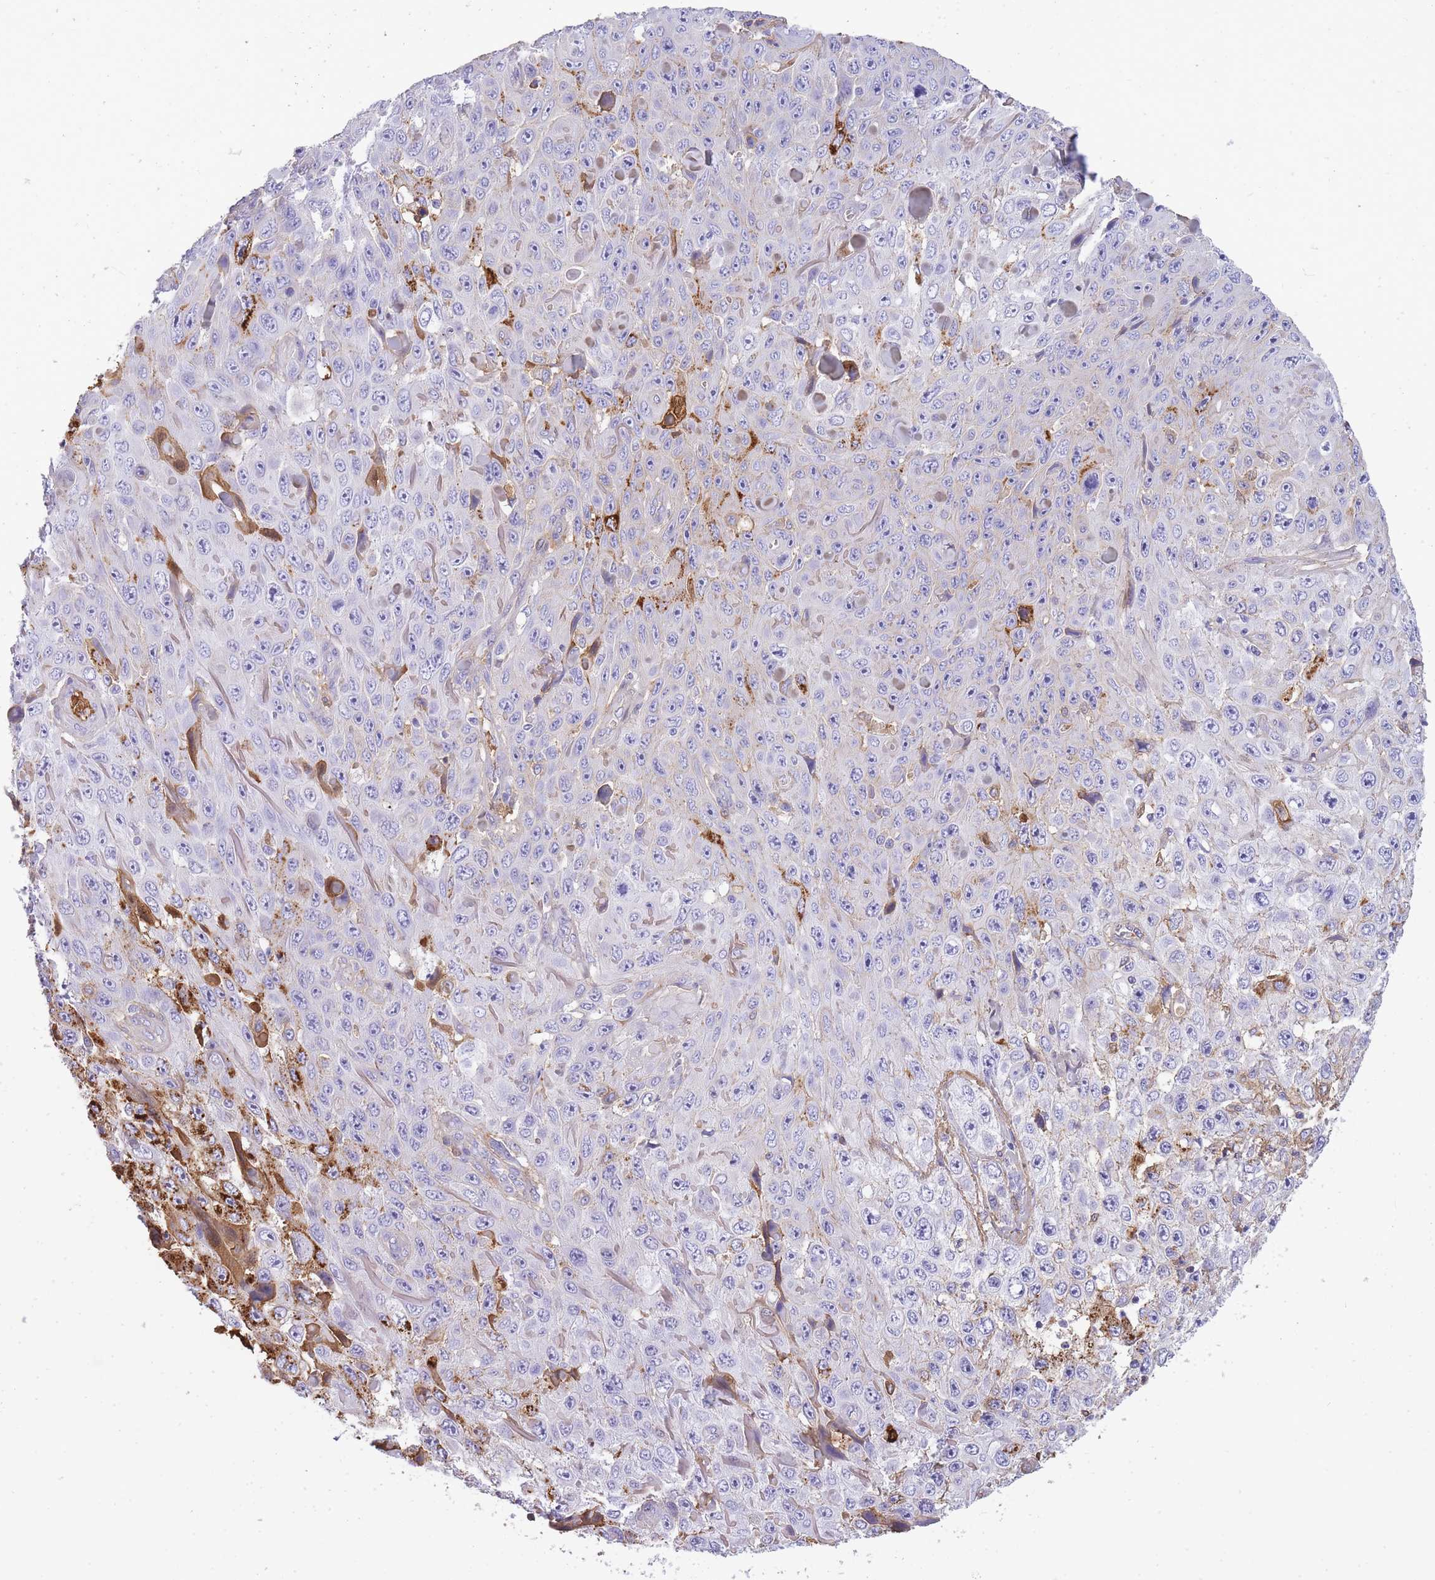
{"staining": {"intensity": "strong", "quantity": "<25%", "location": "cytoplasmic/membranous"}, "tissue": "skin cancer", "cell_type": "Tumor cells", "image_type": "cancer", "snomed": [{"axis": "morphology", "description": "Squamous cell carcinoma, NOS"}, {"axis": "topography", "description": "Skin"}], "caption": "Protein expression analysis of skin cancer reveals strong cytoplasmic/membranous positivity in approximately <25% of tumor cells. The staining was performed using DAB (3,3'-diaminobenzidine) to visualize the protein expression in brown, while the nuclei were stained in blue with hematoxylin (Magnification: 20x).", "gene": "IGKV1D-42", "patient": {"sex": "male", "age": 82}}